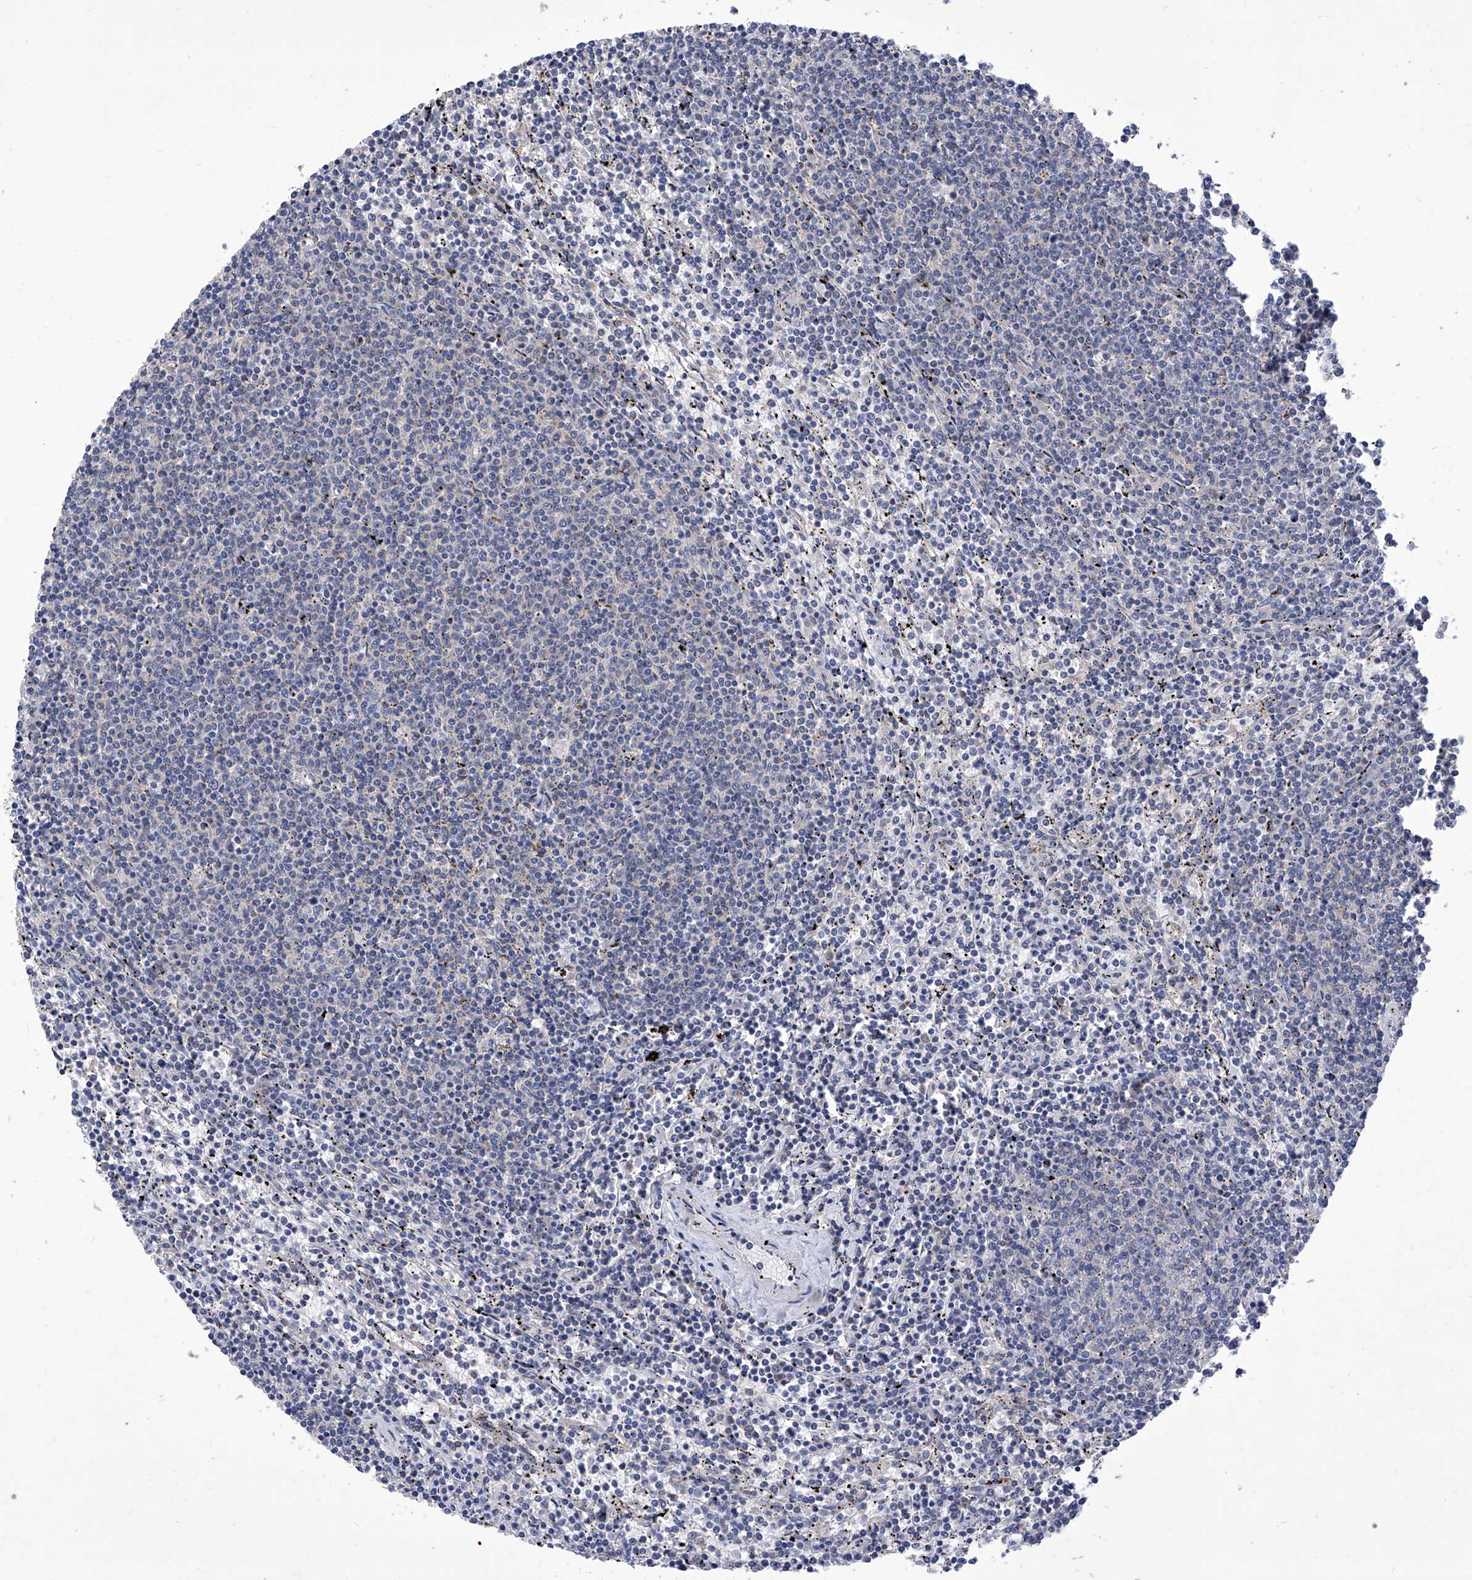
{"staining": {"intensity": "negative", "quantity": "none", "location": "none"}, "tissue": "lymphoma", "cell_type": "Tumor cells", "image_type": "cancer", "snomed": [{"axis": "morphology", "description": "Malignant lymphoma, non-Hodgkin's type, Low grade"}, {"axis": "topography", "description": "Spleen"}], "caption": "High power microscopy image of an IHC micrograph of malignant lymphoma, non-Hodgkin's type (low-grade), revealing no significant expression in tumor cells.", "gene": "TJAP1", "patient": {"sex": "female", "age": 50}}